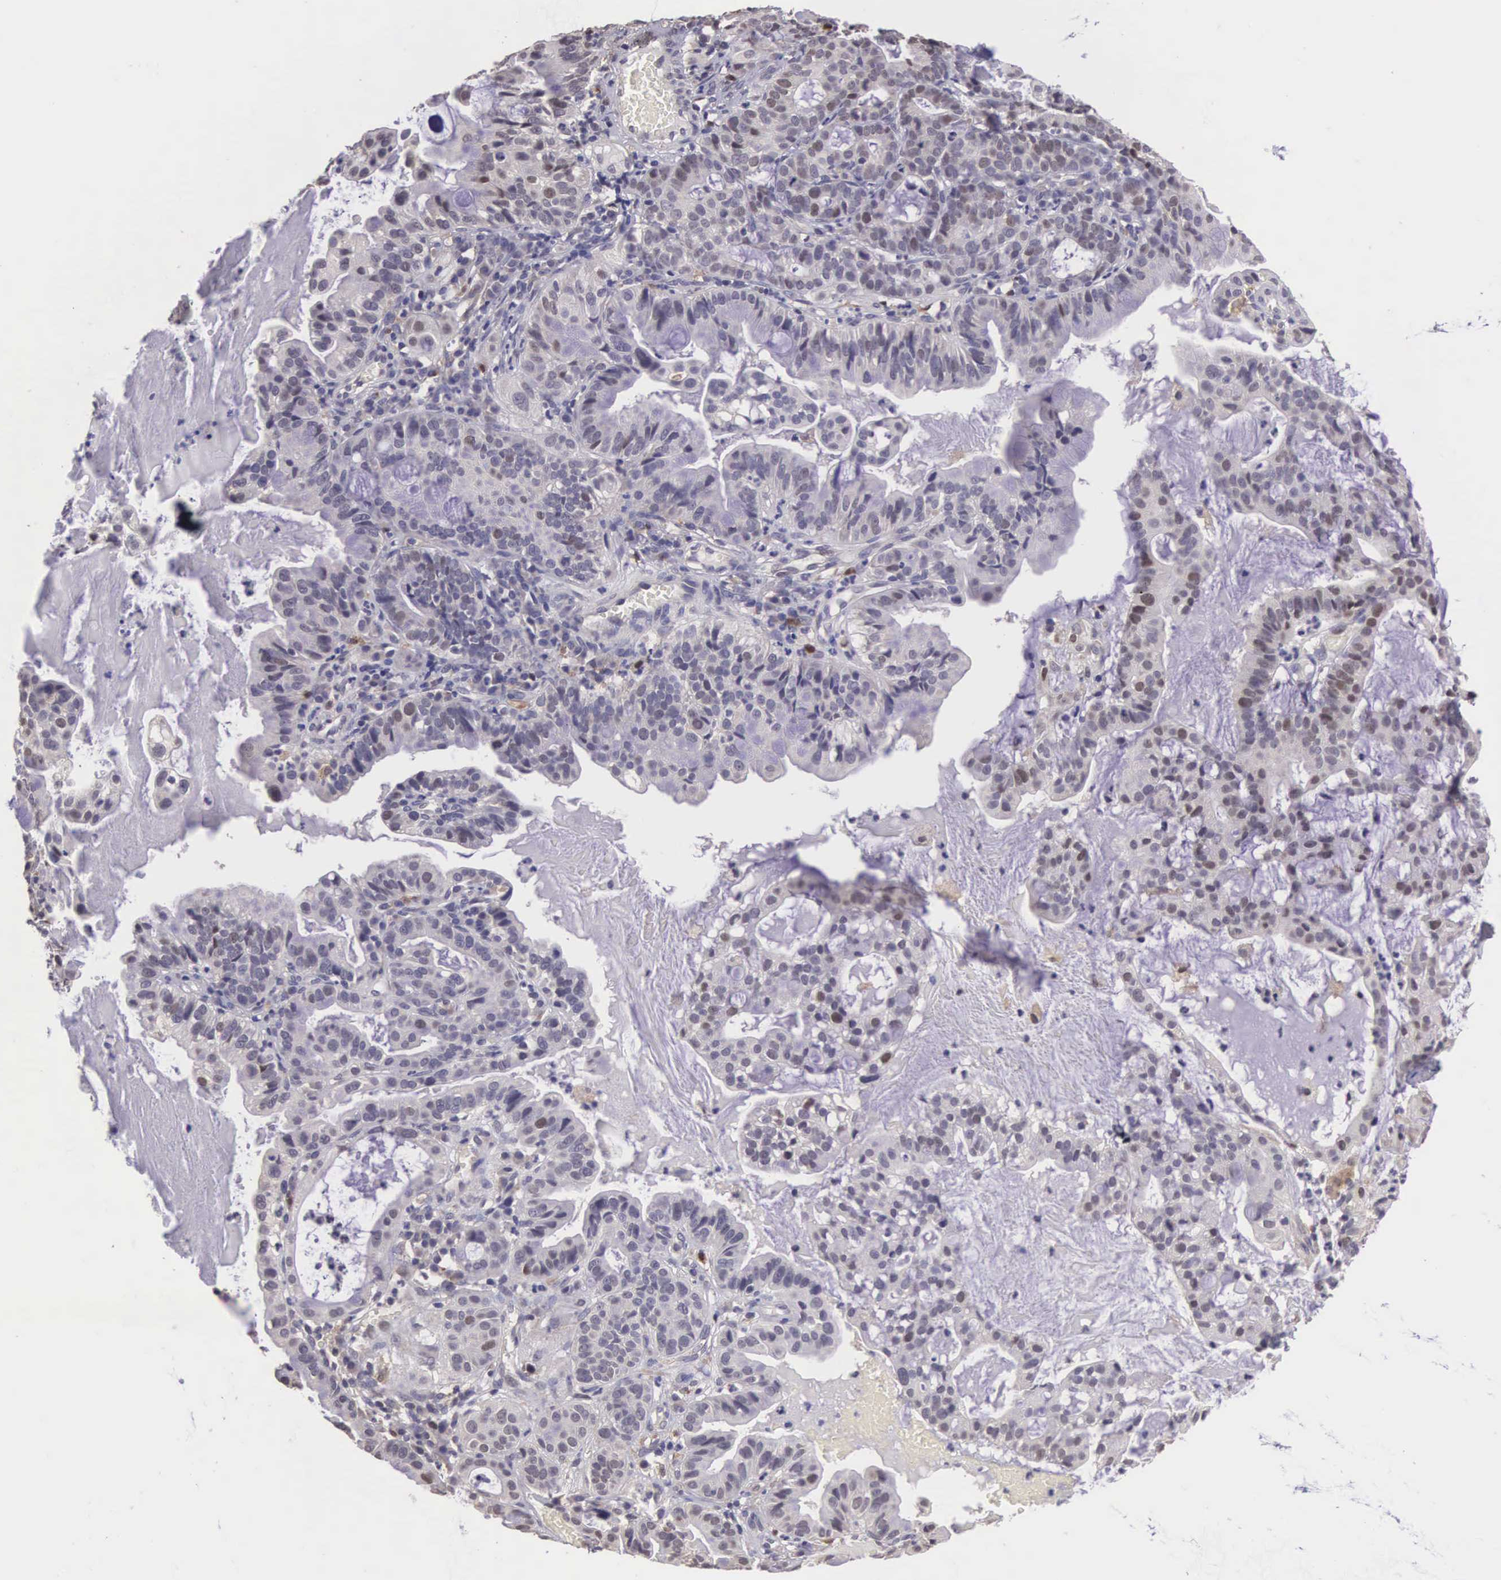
{"staining": {"intensity": "weak", "quantity": "<25%", "location": "nuclear"}, "tissue": "cervical cancer", "cell_type": "Tumor cells", "image_type": "cancer", "snomed": [{"axis": "morphology", "description": "Adenocarcinoma, NOS"}, {"axis": "topography", "description": "Cervix"}], "caption": "Tumor cells are negative for protein expression in human cervical adenocarcinoma. (DAB (3,3'-diaminobenzidine) immunohistochemistry, high magnification).", "gene": "CDC45", "patient": {"sex": "female", "age": 41}}